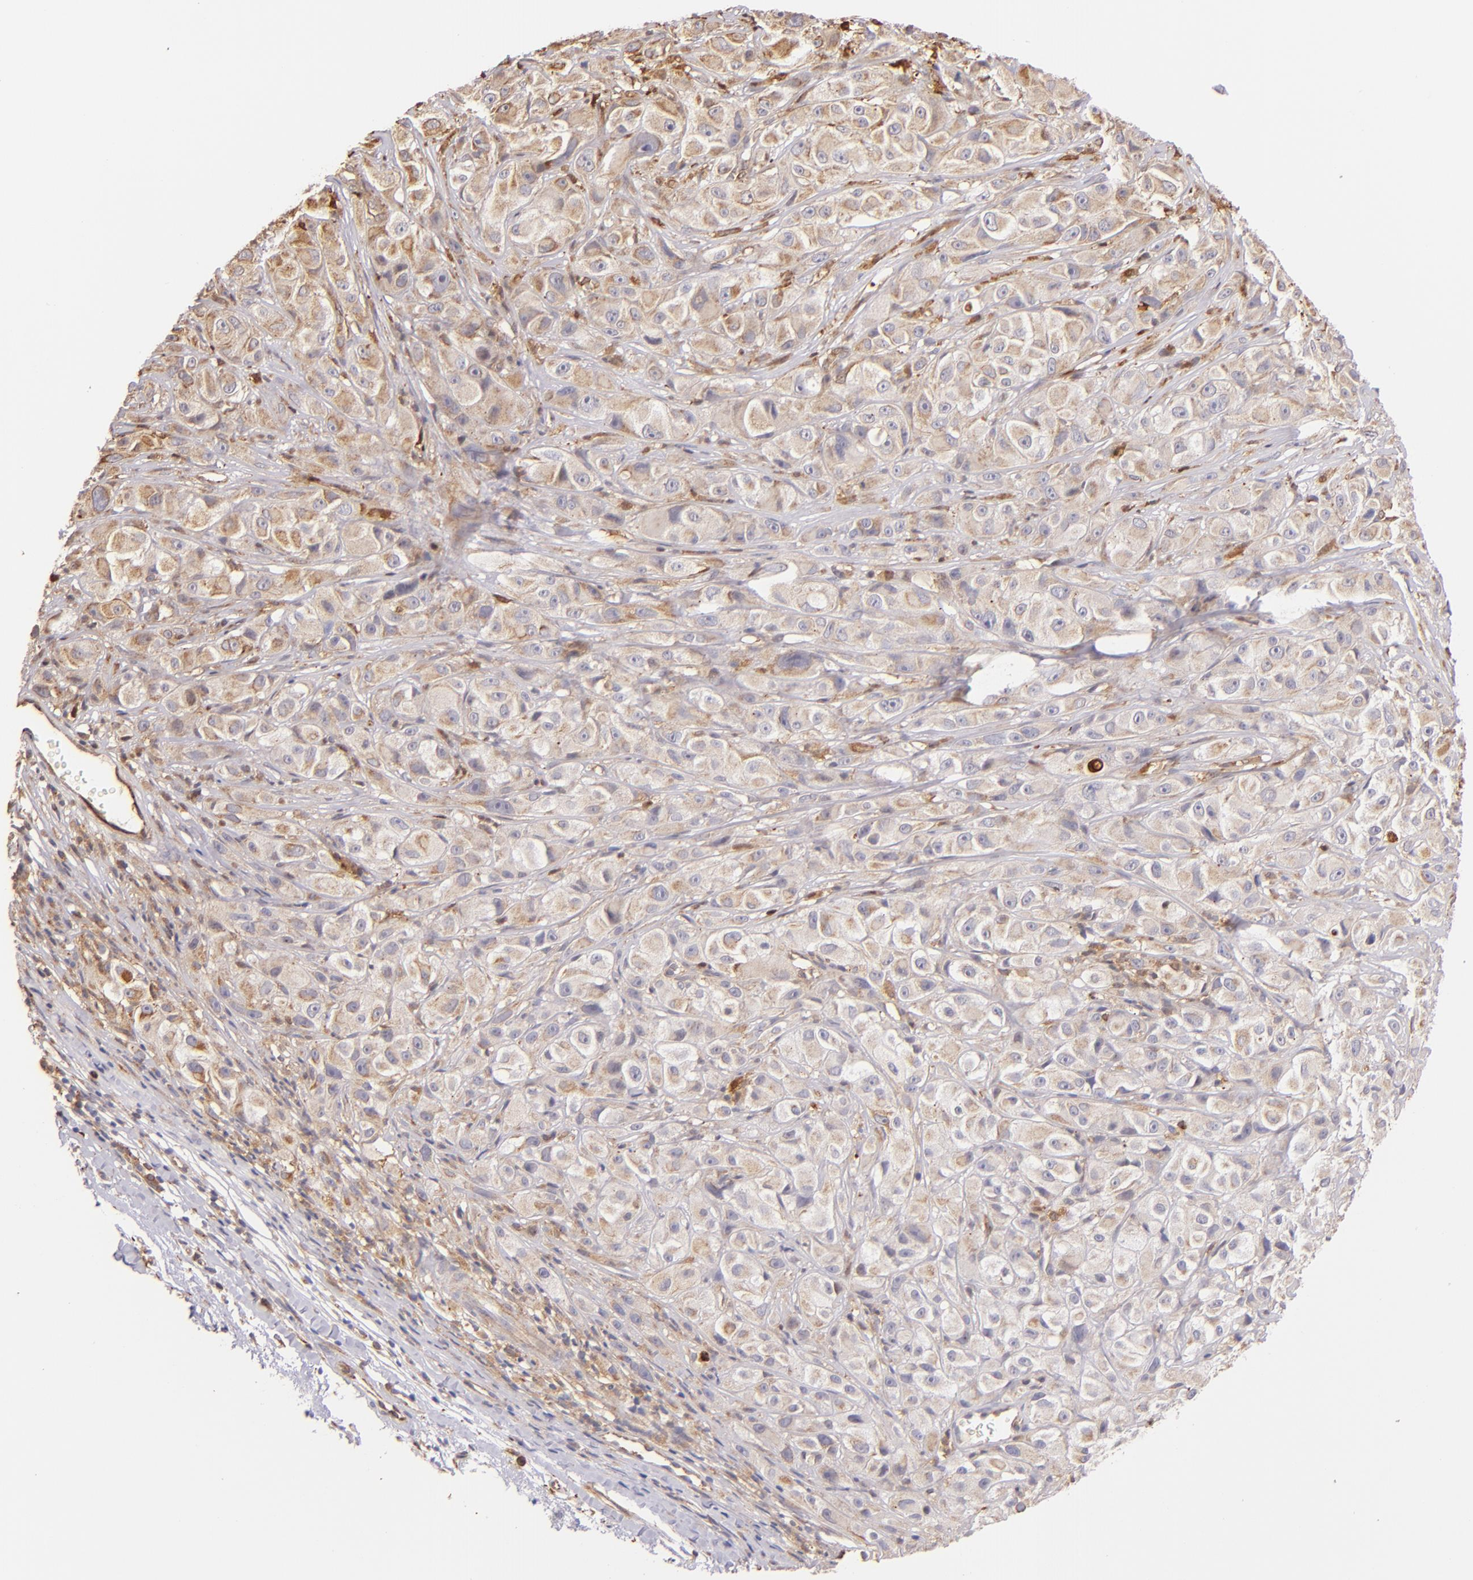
{"staining": {"intensity": "moderate", "quantity": ">75%", "location": "cytoplasmic/membranous"}, "tissue": "melanoma", "cell_type": "Tumor cells", "image_type": "cancer", "snomed": [{"axis": "morphology", "description": "Malignant melanoma, NOS"}, {"axis": "topography", "description": "Skin"}], "caption": "Protein staining of melanoma tissue exhibits moderate cytoplasmic/membranous staining in about >75% of tumor cells.", "gene": "BTK", "patient": {"sex": "male", "age": 56}}